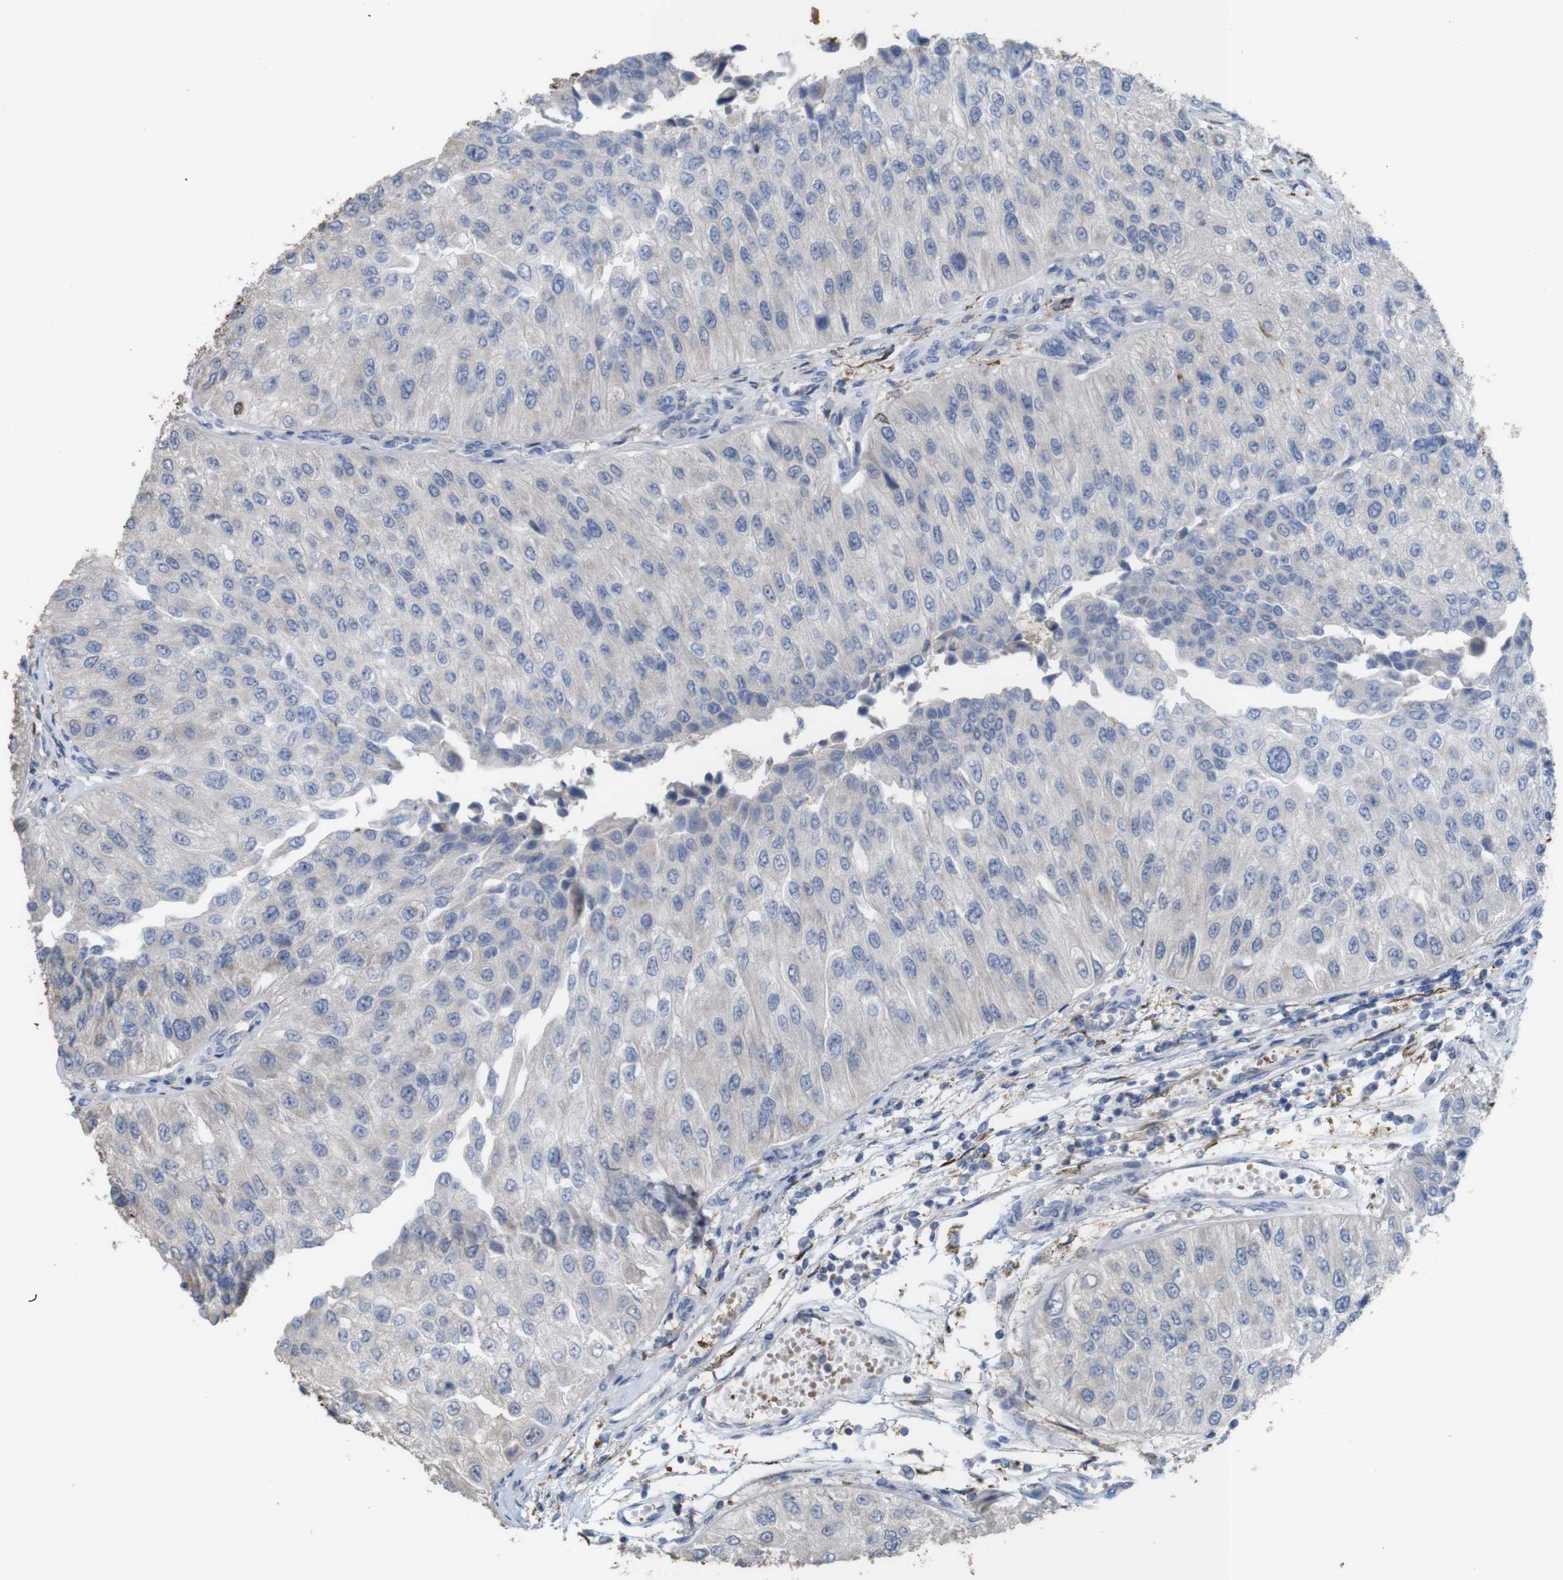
{"staining": {"intensity": "negative", "quantity": "none", "location": "none"}, "tissue": "urothelial cancer", "cell_type": "Tumor cells", "image_type": "cancer", "snomed": [{"axis": "morphology", "description": "Urothelial carcinoma, High grade"}, {"axis": "topography", "description": "Kidney"}, {"axis": "topography", "description": "Urinary bladder"}], "caption": "Immunohistochemical staining of human urothelial carcinoma (high-grade) reveals no significant staining in tumor cells.", "gene": "PTPRR", "patient": {"sex": "male", "age": 77}}